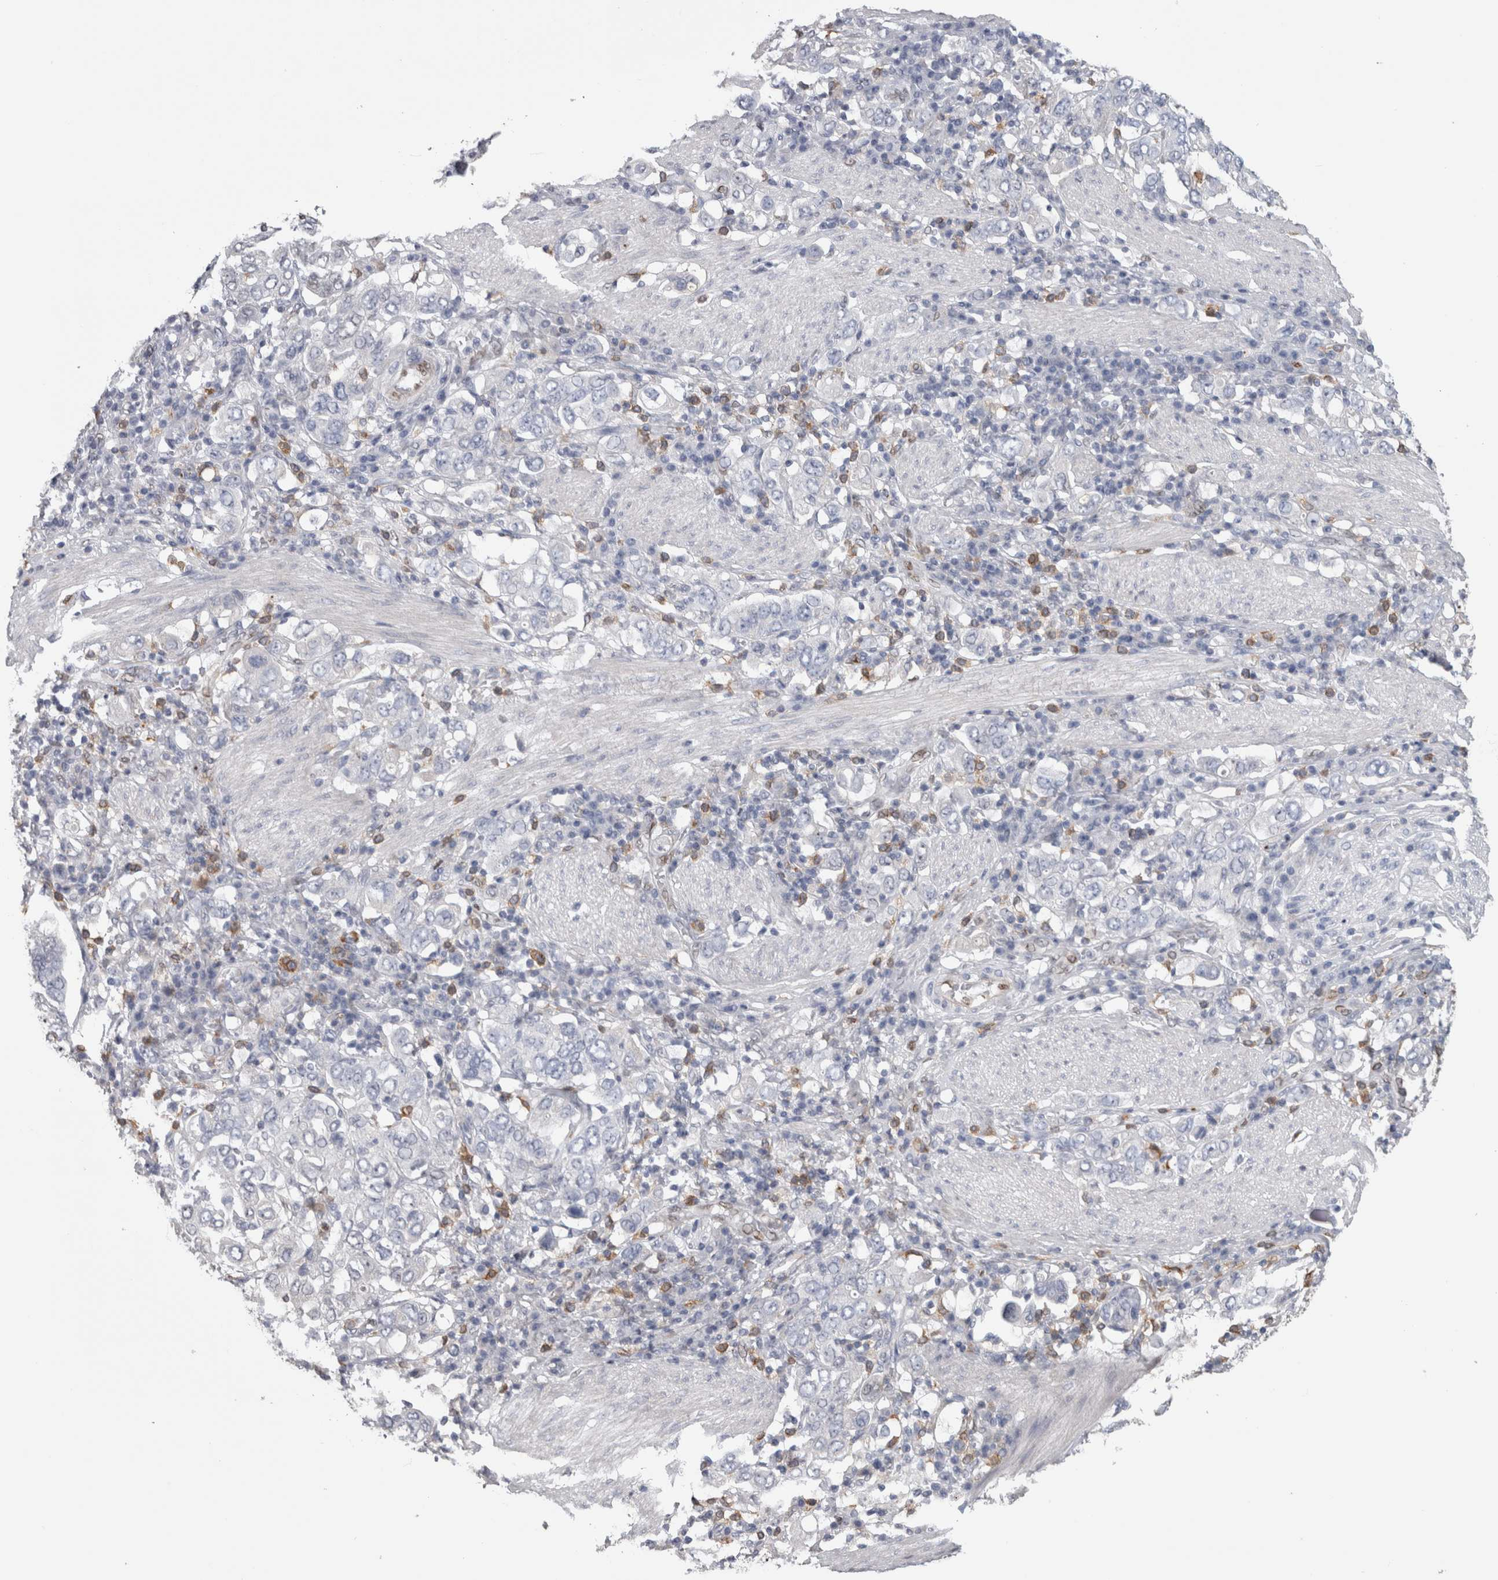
{"staining": {"intensity": "negative", "quantity": "none", "location": "none"}, "tissue": "stomach cancer", "cell_type": "Tumor cells", "image_type": "cancer", "snomed": [{"axis": "morphology", "description": "Adenocarcinoma, NOS"}, {"axis": "topography", "description": "Stomach, upper"}], "caption": "Immunohistochemistry (IHC) of human stomach cancer (adenocarcinoma) shows no staining in tumor cells. Nuclei are stained in blue.", "gene": "IL33", "patient": {"sex": "male", "age": 62}}